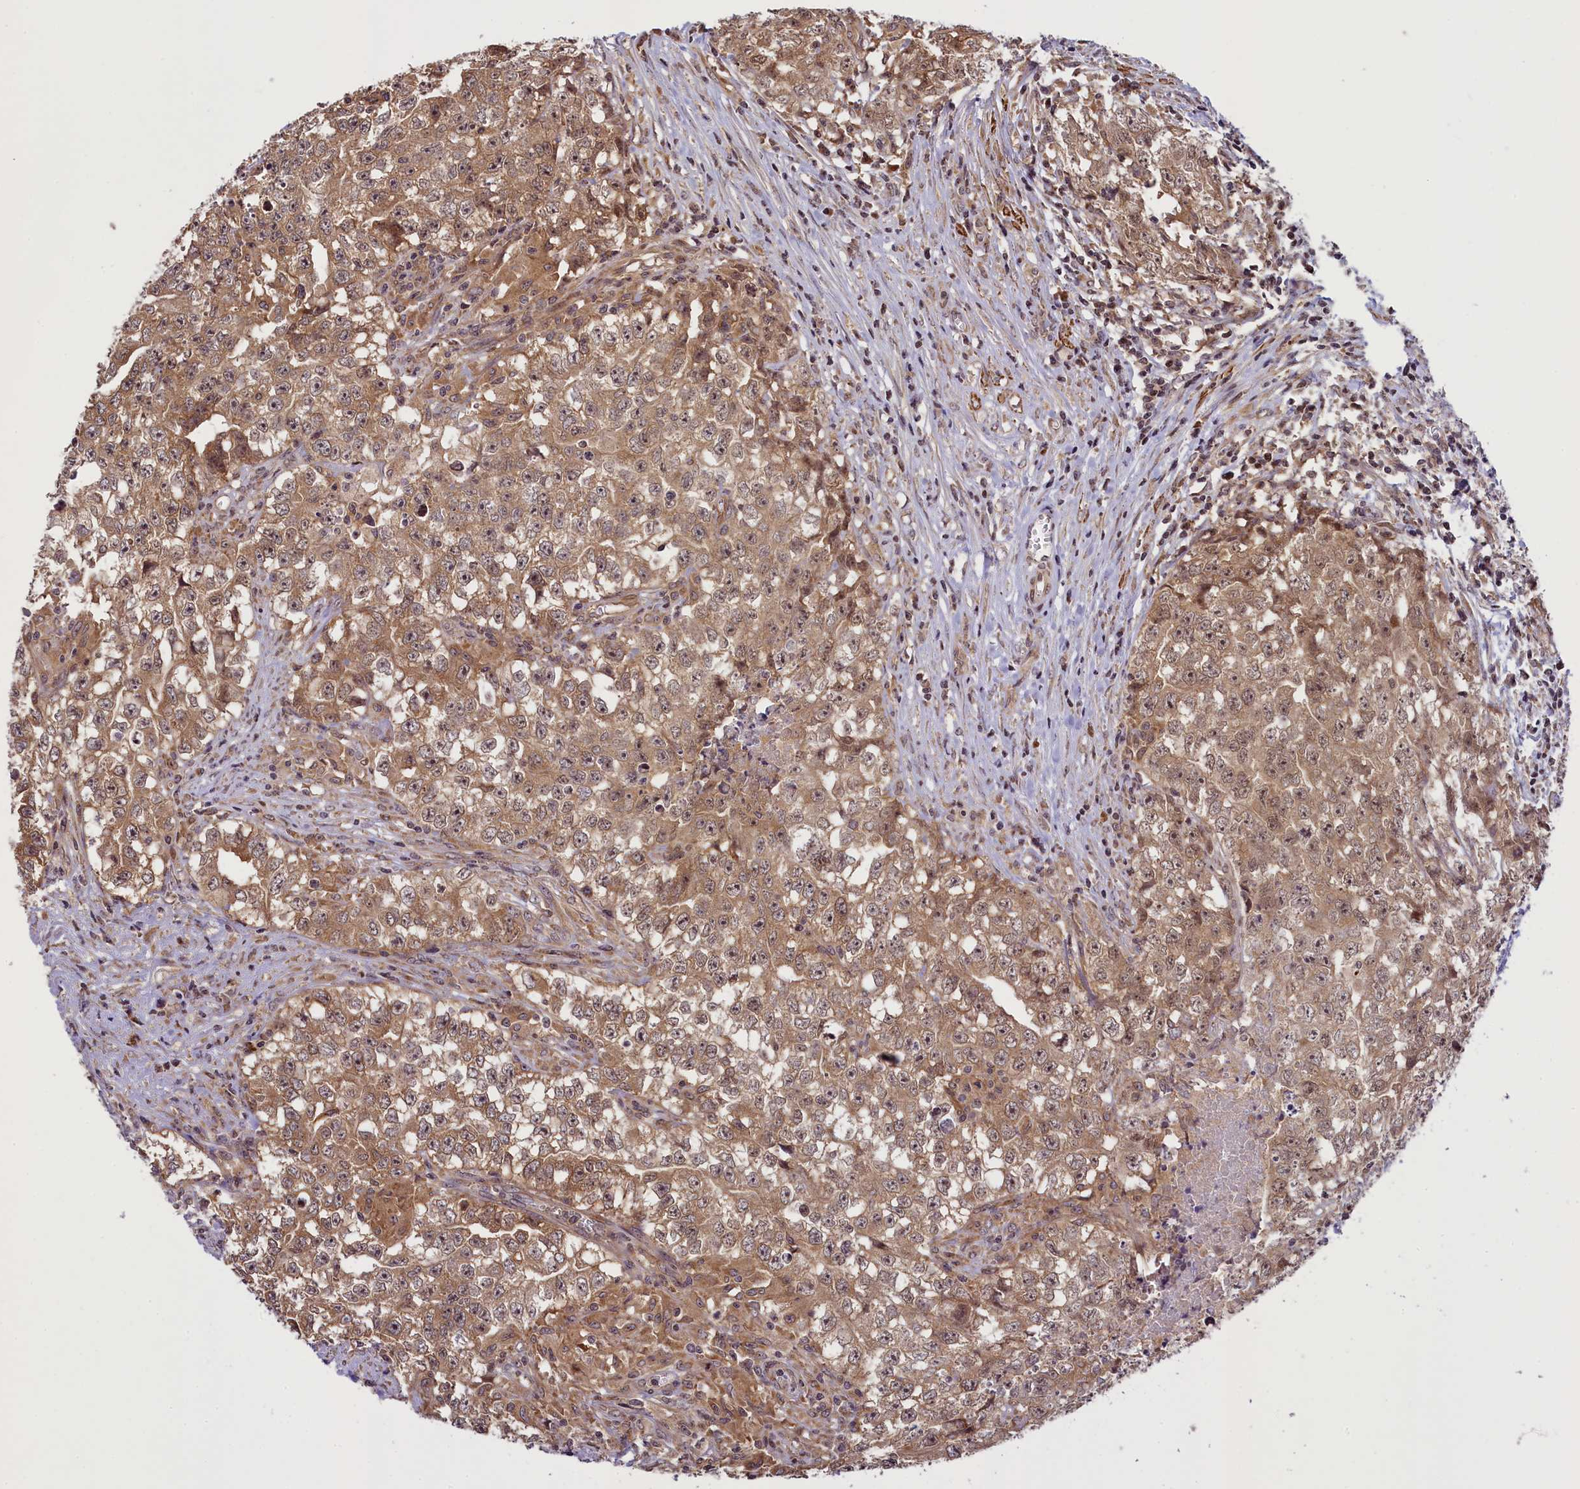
{"staining": {"intensity": "moderate", "quantity": ">75%", "location": "cytoplasmic/membranous"}, "tissue": "testis cancer", "cell_type": "Tumor cells", "image_type": "cancer", "snomed": [{"axis": "morphology", "description": "Seminoma, NOS"}, {"axis": "morphology", "description": "Carcinoma, Embryonal, NOS"}, {"axis": "topography", "description": "Testis"}], "caption": "Moderate cytoplasmic/membranous expression for a protein is present in approximately >75% of tumor cells of testis embryonal carcinoma using IHC.", "gene": "RBBP8", "patient": {"sex": "male", "age": 43}}